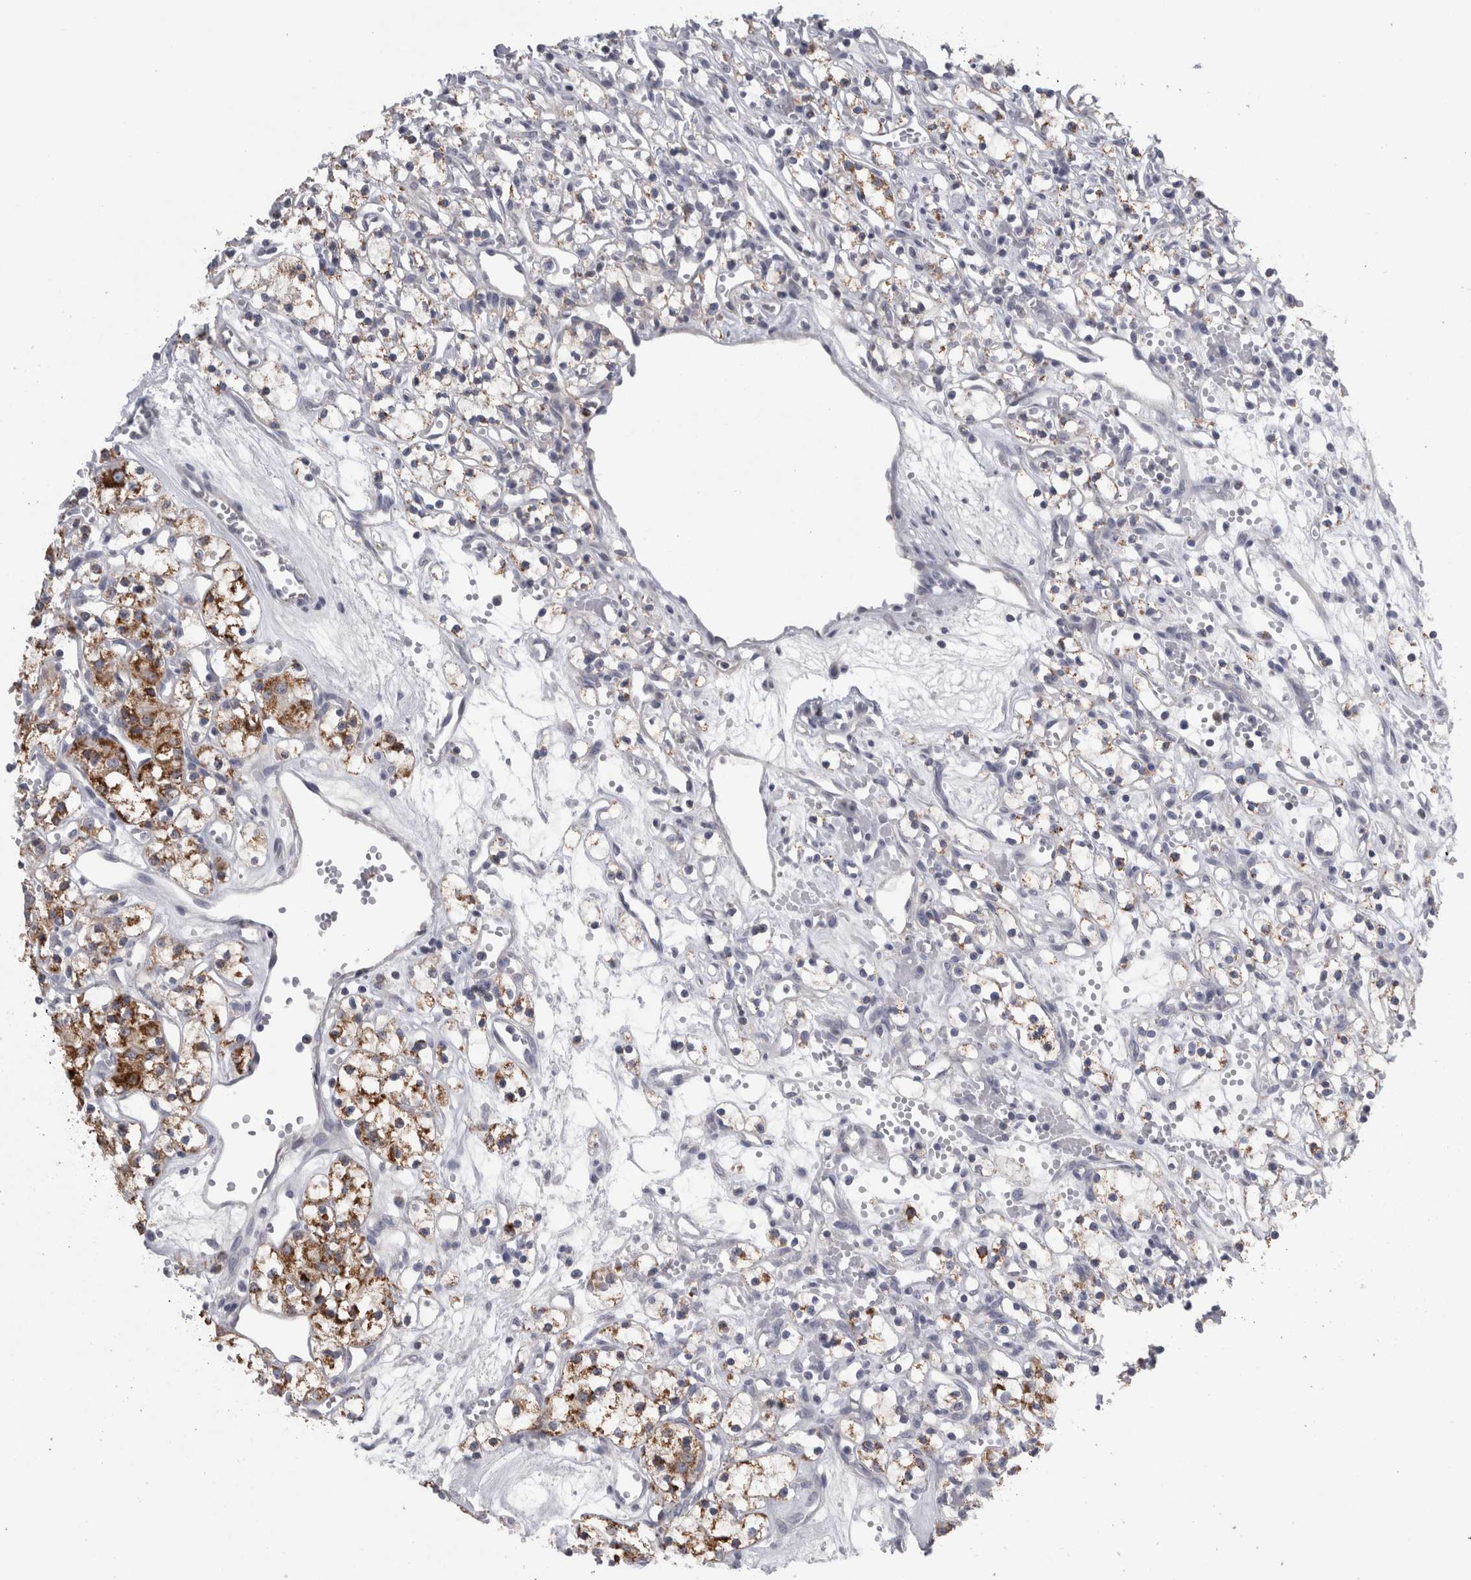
{"staining": {"intensity": "moderate", "quantity": "<25%", "location": "cytoplasmic/membranous"}, "tissue": "renal cancer", "cell_type": "Tumor cells", "image_type": "cancer", "snomed": [{"axis": "morphology", "description": "Adenocarcinoma, NOS"}, {"axis": "topography", "description": "Kidney"}], "caption": "Immunohistochemistry (IHC) (DAB (3,3'-diaminobenzidine)) staining of renal adenocarcinoma exhibits moderate cytoplasmic/membranous protein staining in approximately <25% of tumor cells.", "gene": "TCAP", "patient": {"sex": "female", "age": 59}}